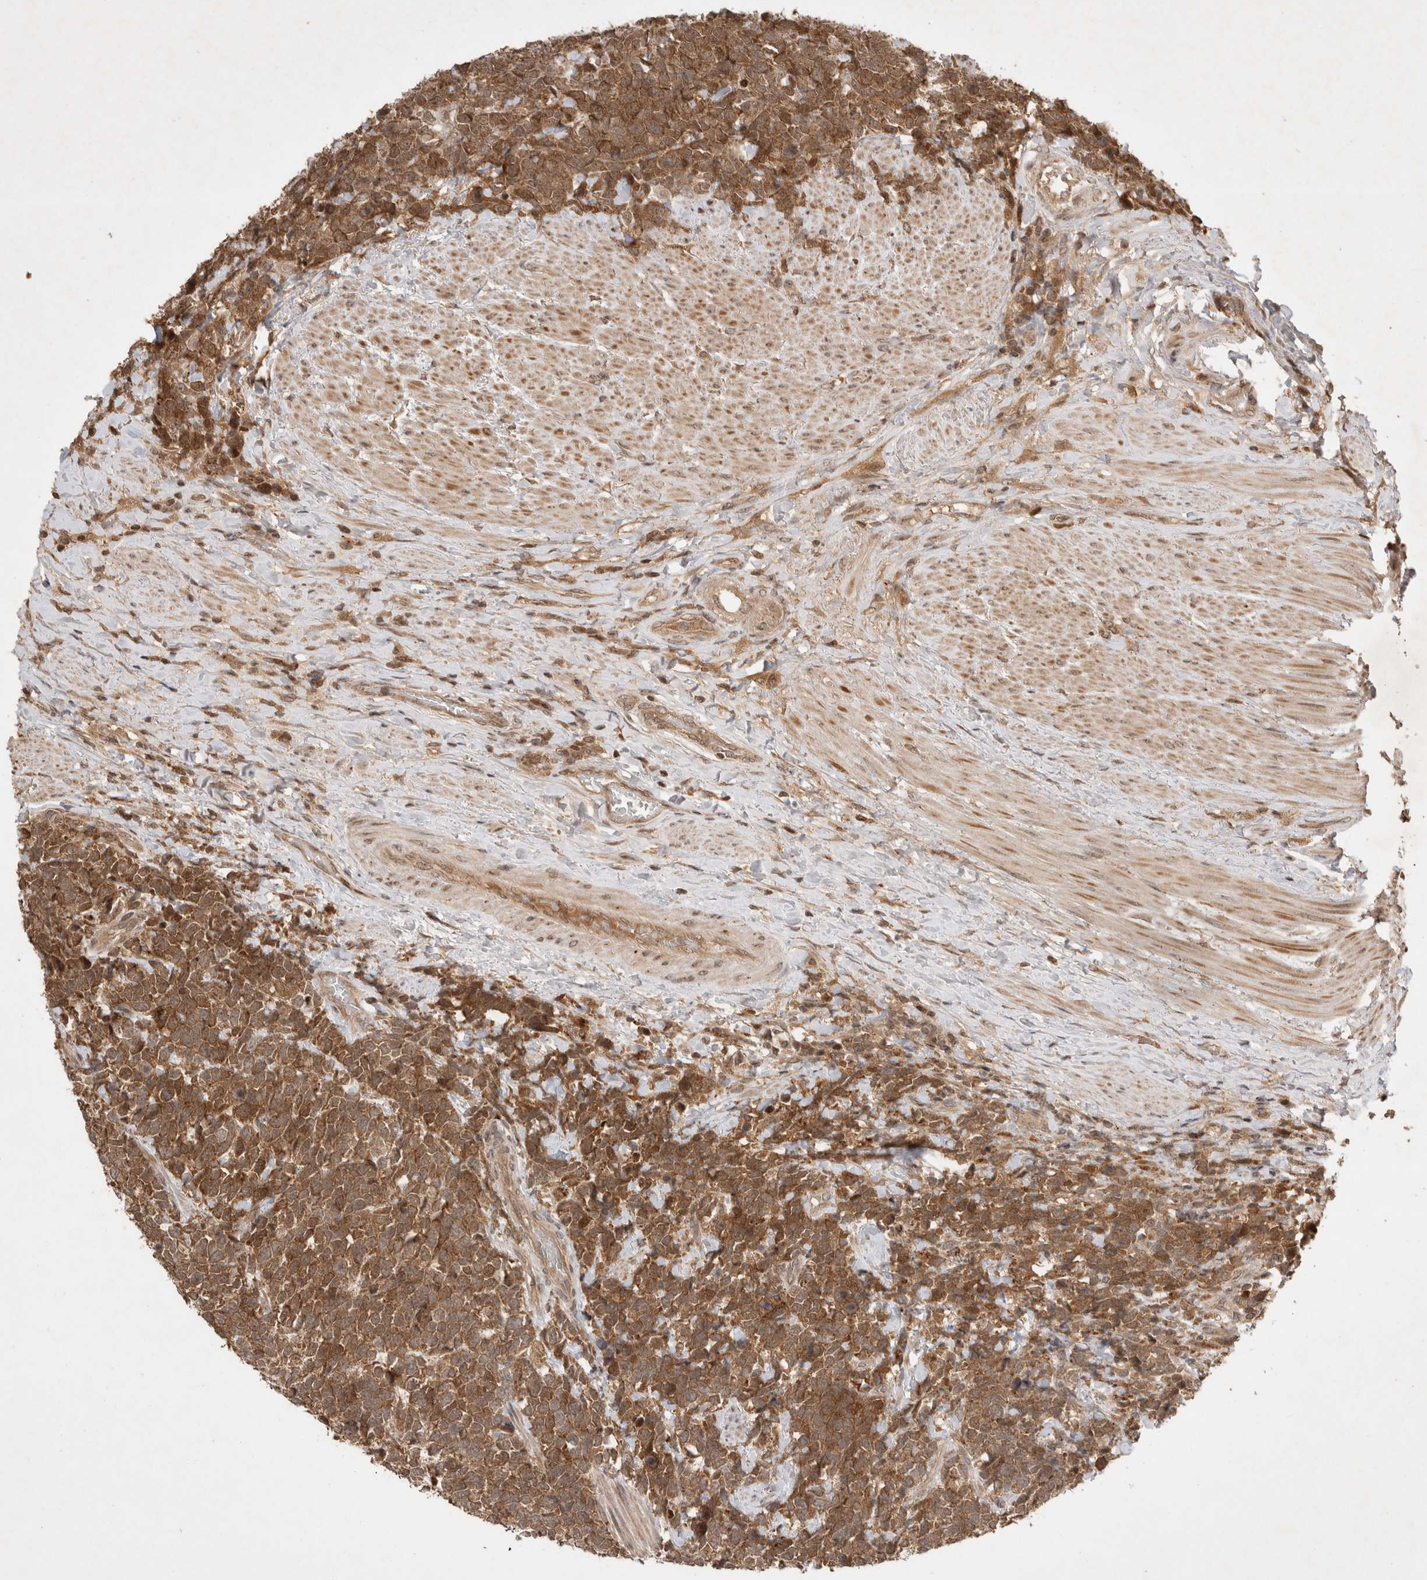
{"staining": {"intensity": "strong", "quantity": ">75%", "location": "cytoplasmic/membranous"}, "tissue": "urothelial cancer", "cell_type": "Tumor cells", "image_type": "cancer", "snomed": [{"axis": "morphology", "description": "Urothelial carcinoma, High grade"}, {"axis": "topography", "description": "Urinary bladder"}], "caption": "Strong cytoplasmic/membranous protein positivity is seen in approximately >75% of tumor cells in urothelial cancer. Ihc stains the protein of interest in brown and the nuclei are stained blue.", "gene": "FAM221A", "patient": {"sex": "female", "age": 82}}